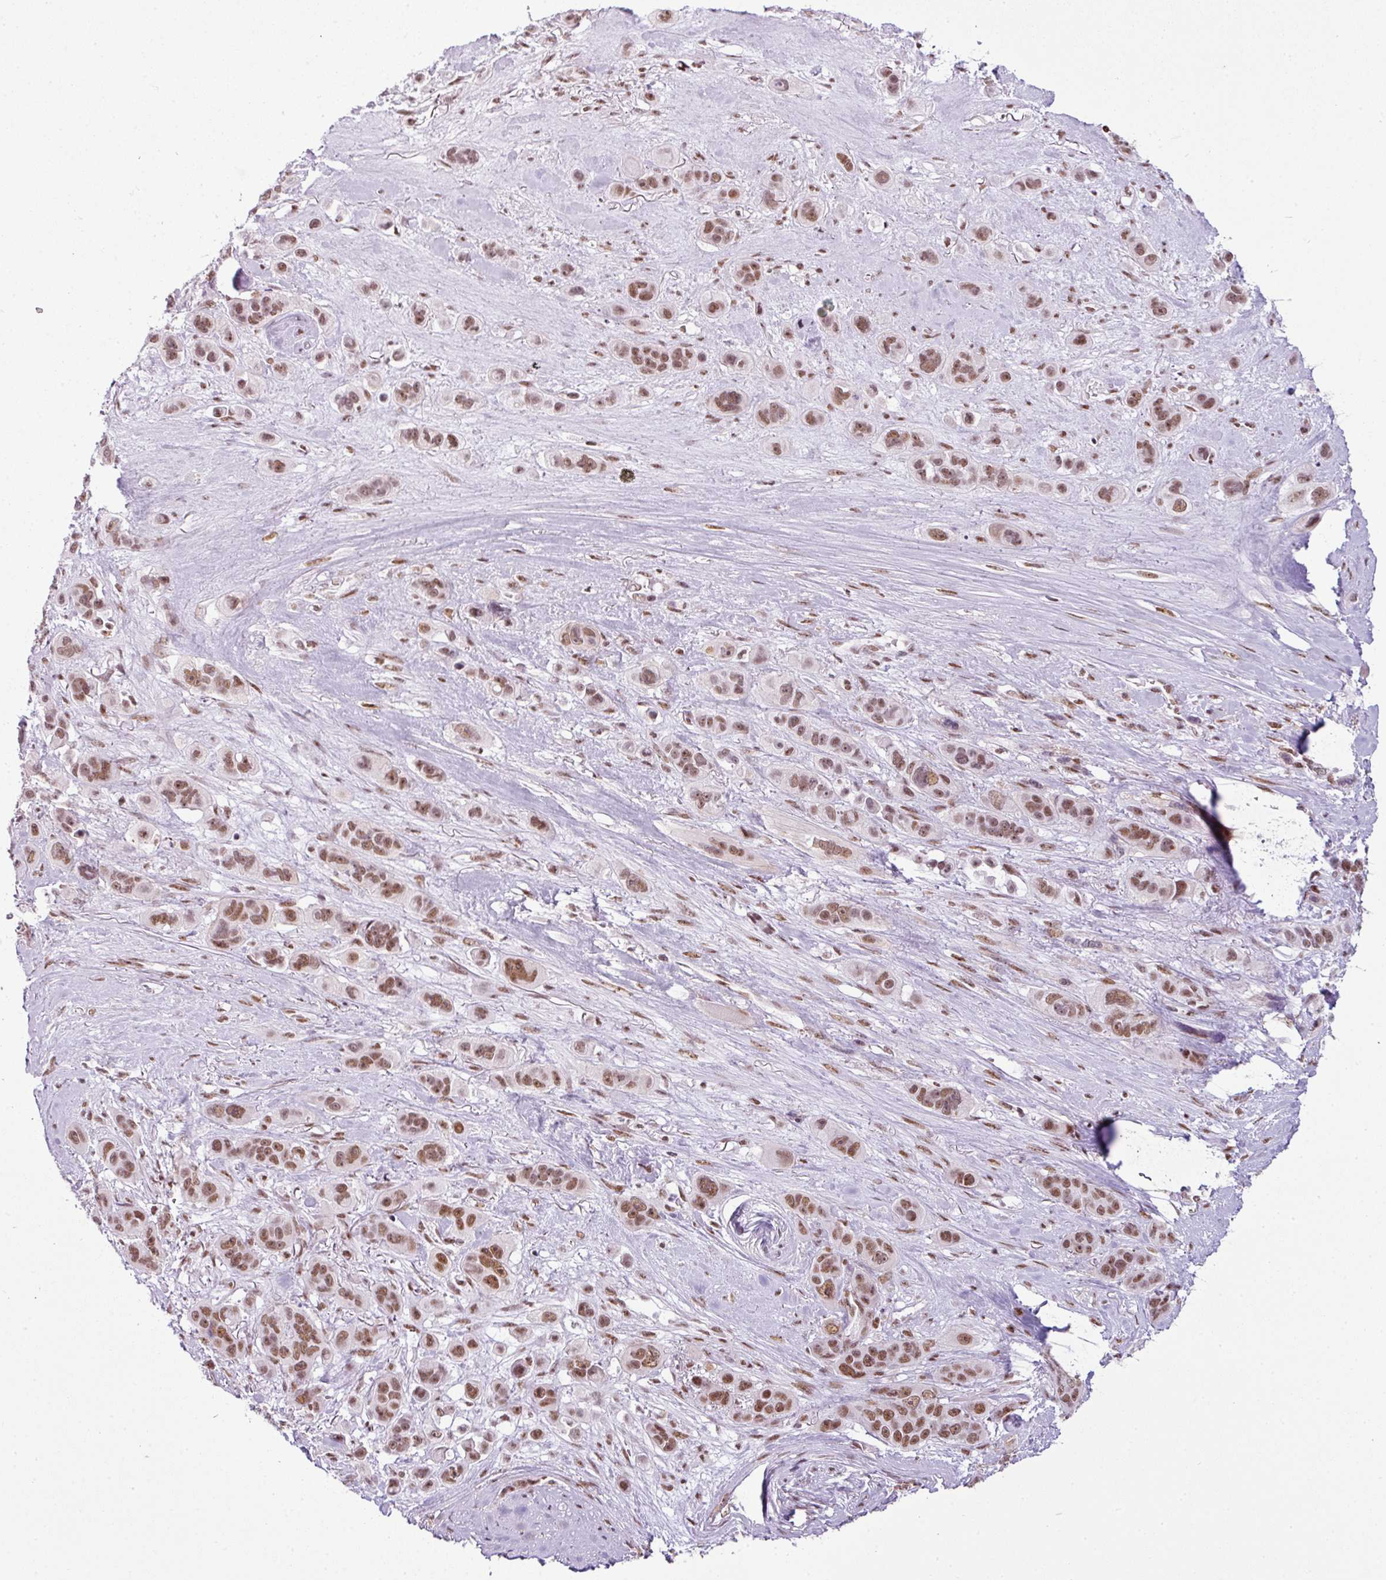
{"staining": {"intensity": "moderate", "quantity": ">75%", "location": "nuclear"}, "tissue": "skin cancer", "cell_type": "Tumor cells", "image_type": "cancer", "snomed": [{"axis": "morphology", "description": "Squamous cell carcinoma, NOS"}, {"axis": "topography", "description": "Skin"}], "caption": "High-power microscopy captured an IHC image of skin cancer (squamous cell carcinoma), revealing moderate nuclear expression in about >75% of tumor cells. The staining was performed using DAB to visualize the protein expression in brown, while the nuclei were stained in blue with hematoxylin (Magnification: 20x).", "gene": "ARL6IP4", "patient": {"sex": "male", "age": 67}}